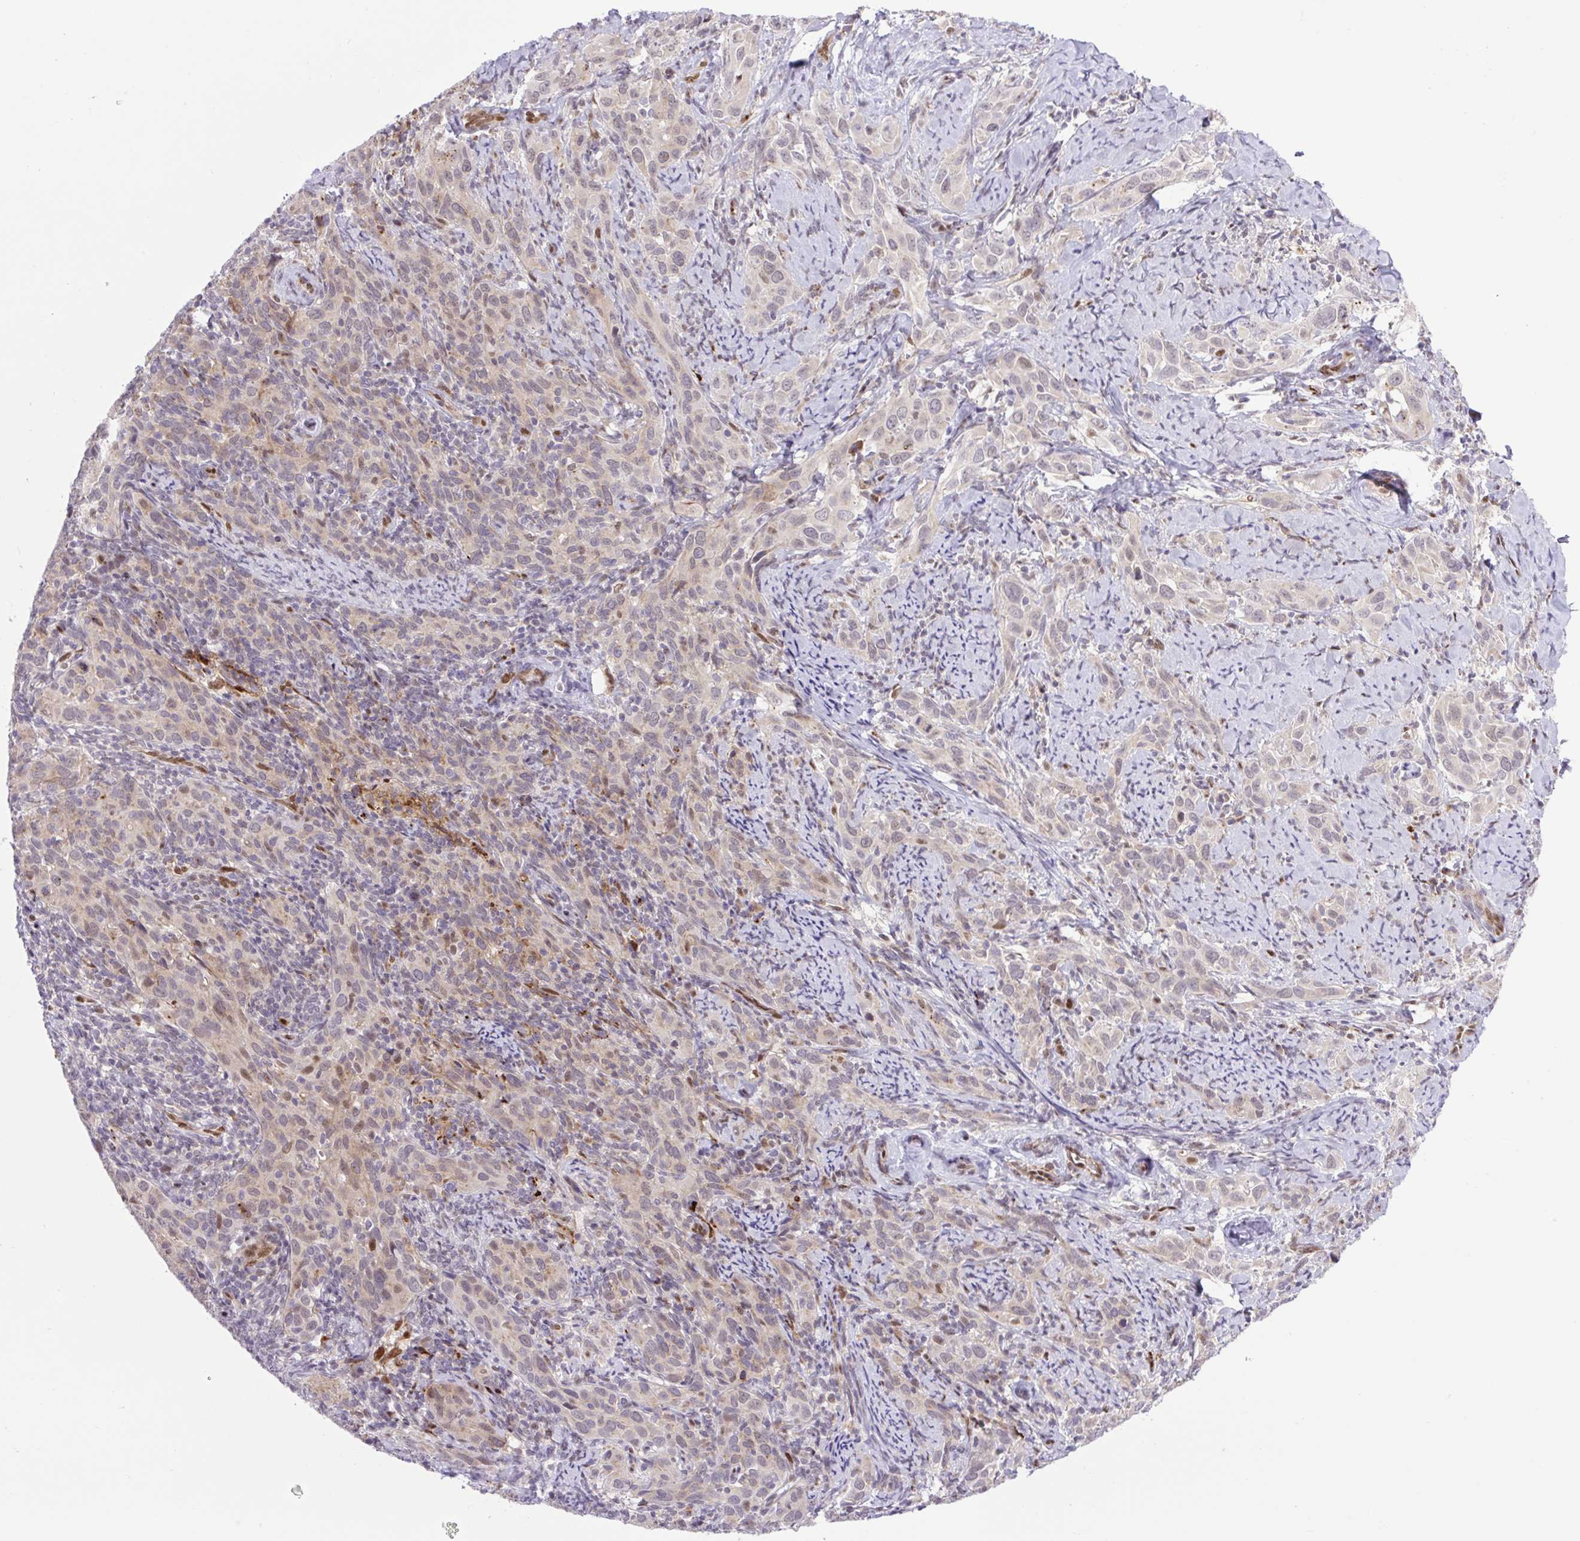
{"staining": {"intensity": "weak", "quantity": "<25%", "location": "cytoplasmic/membranous,nuclear"}, "tissue": "cervical cancer", "cell_type": "Tumor cells", "image_type": "cancer", "snomed": [{"axis": "morphology", "description": "Squamous cell carcinoma, NOS"}, {"axis": "topography", "description": "Cervix"}], "caption": "This is an immunohistochemistry micrograph of cervical cancer (squamous cell carcinoma). There is no staining in tumor cells.", "gene": "ERG", "patient": {"sex": "female", "age": 51}}